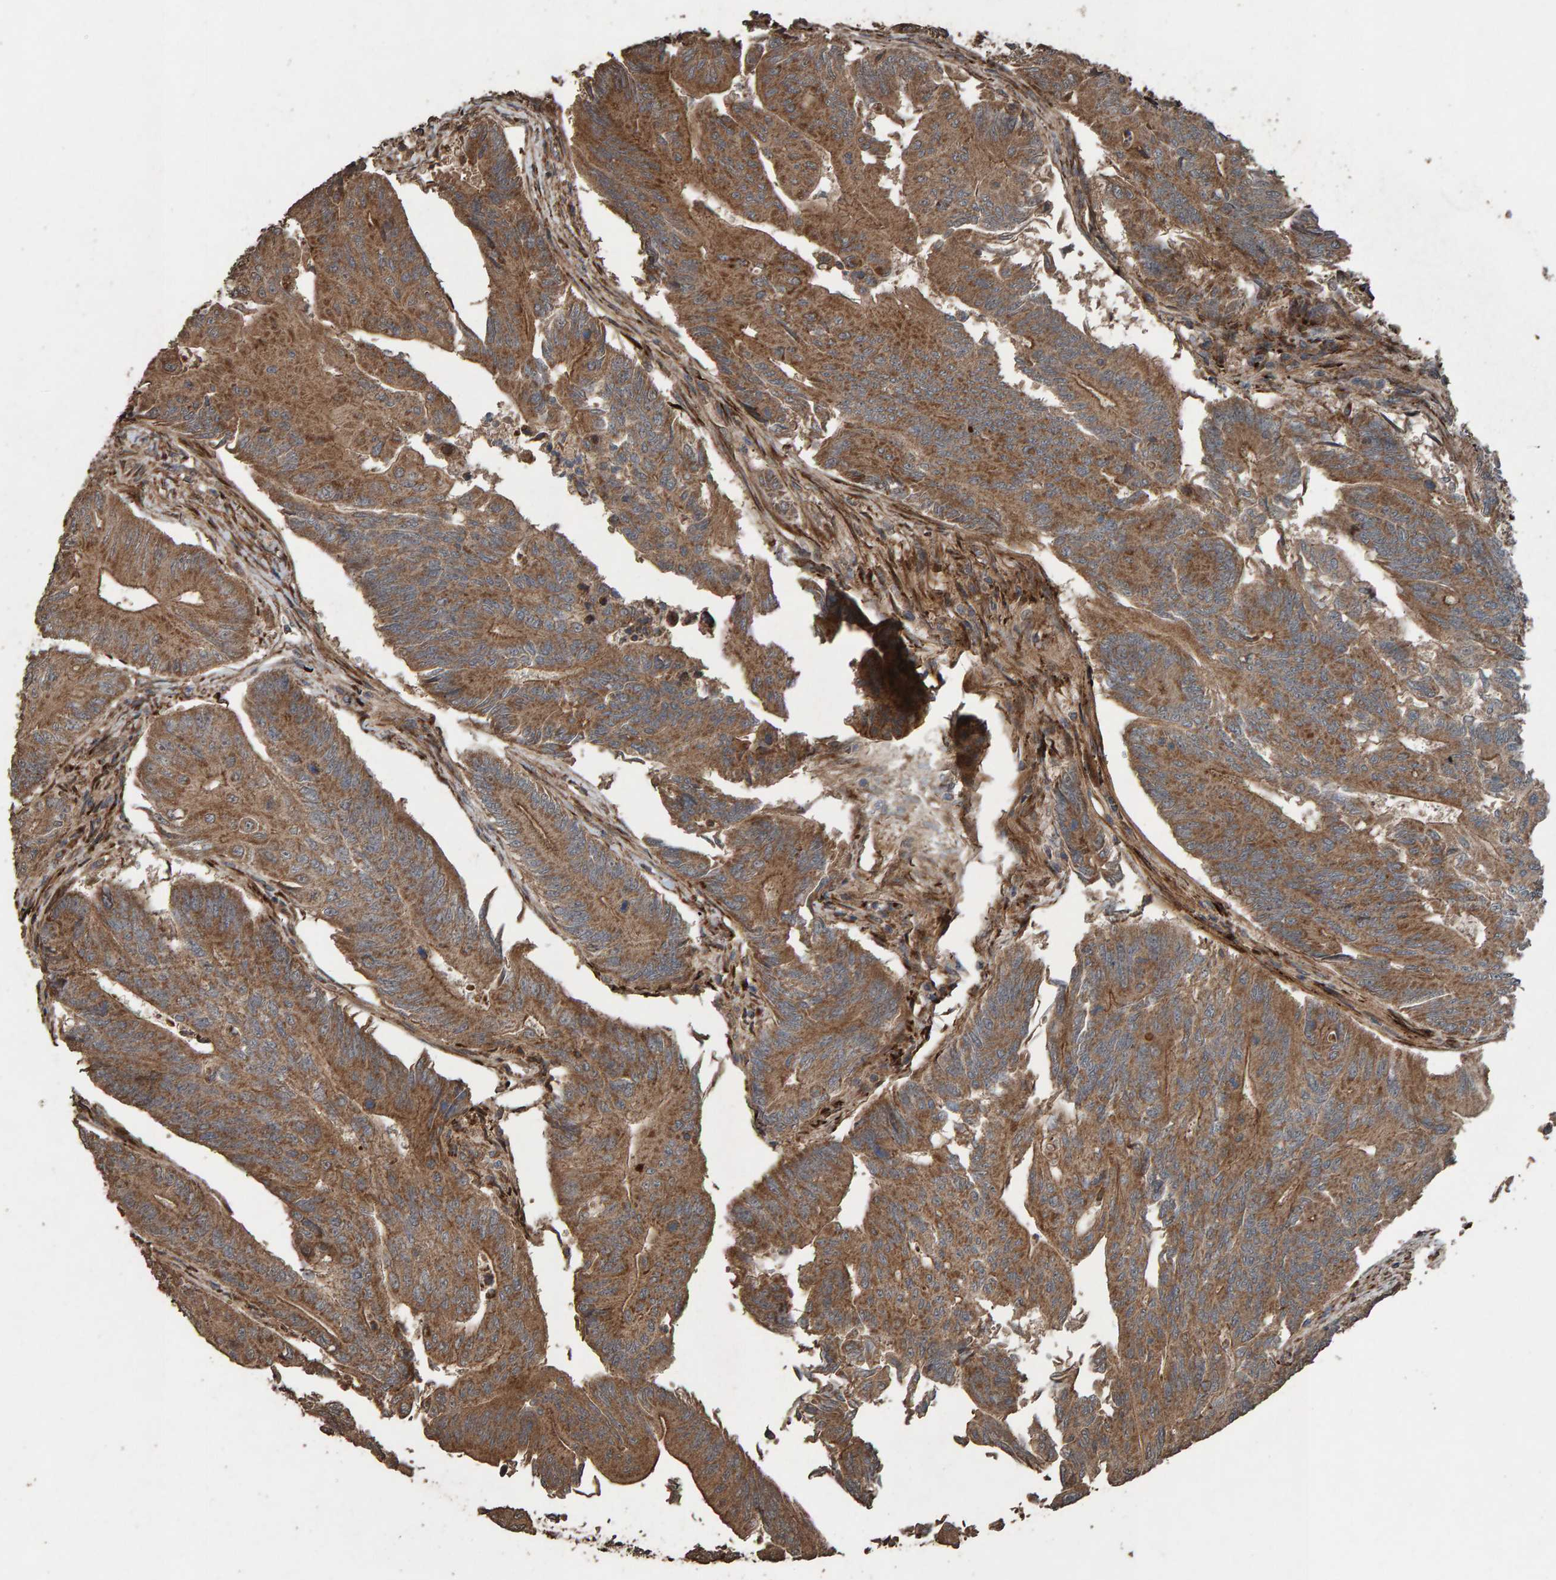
{"staining": {"intensity": "moderate", "quantity": ">75%", "location": "cytoplasmic/membranous"}, "tissue": "colorectal cancer", "cell_type": "Tumor cells", "image_type": "cancer", "snomed": [{"axis": "morphology", "description": "Adenoma, NOS"}, {"axis": "morphology", "description": "Adenocarcinoma, NOS"}, {"axis": "topography", "description": "Colon"}], "caption": "This is an image of immunohistochemistry (IHC) staining of colorectal cancer (adenoma), which shows moderate staining in the cytoplasmic/membranous of tumor cells.", "gene": "DUS1L", "patient": {"sex": "male", "age": 79}}